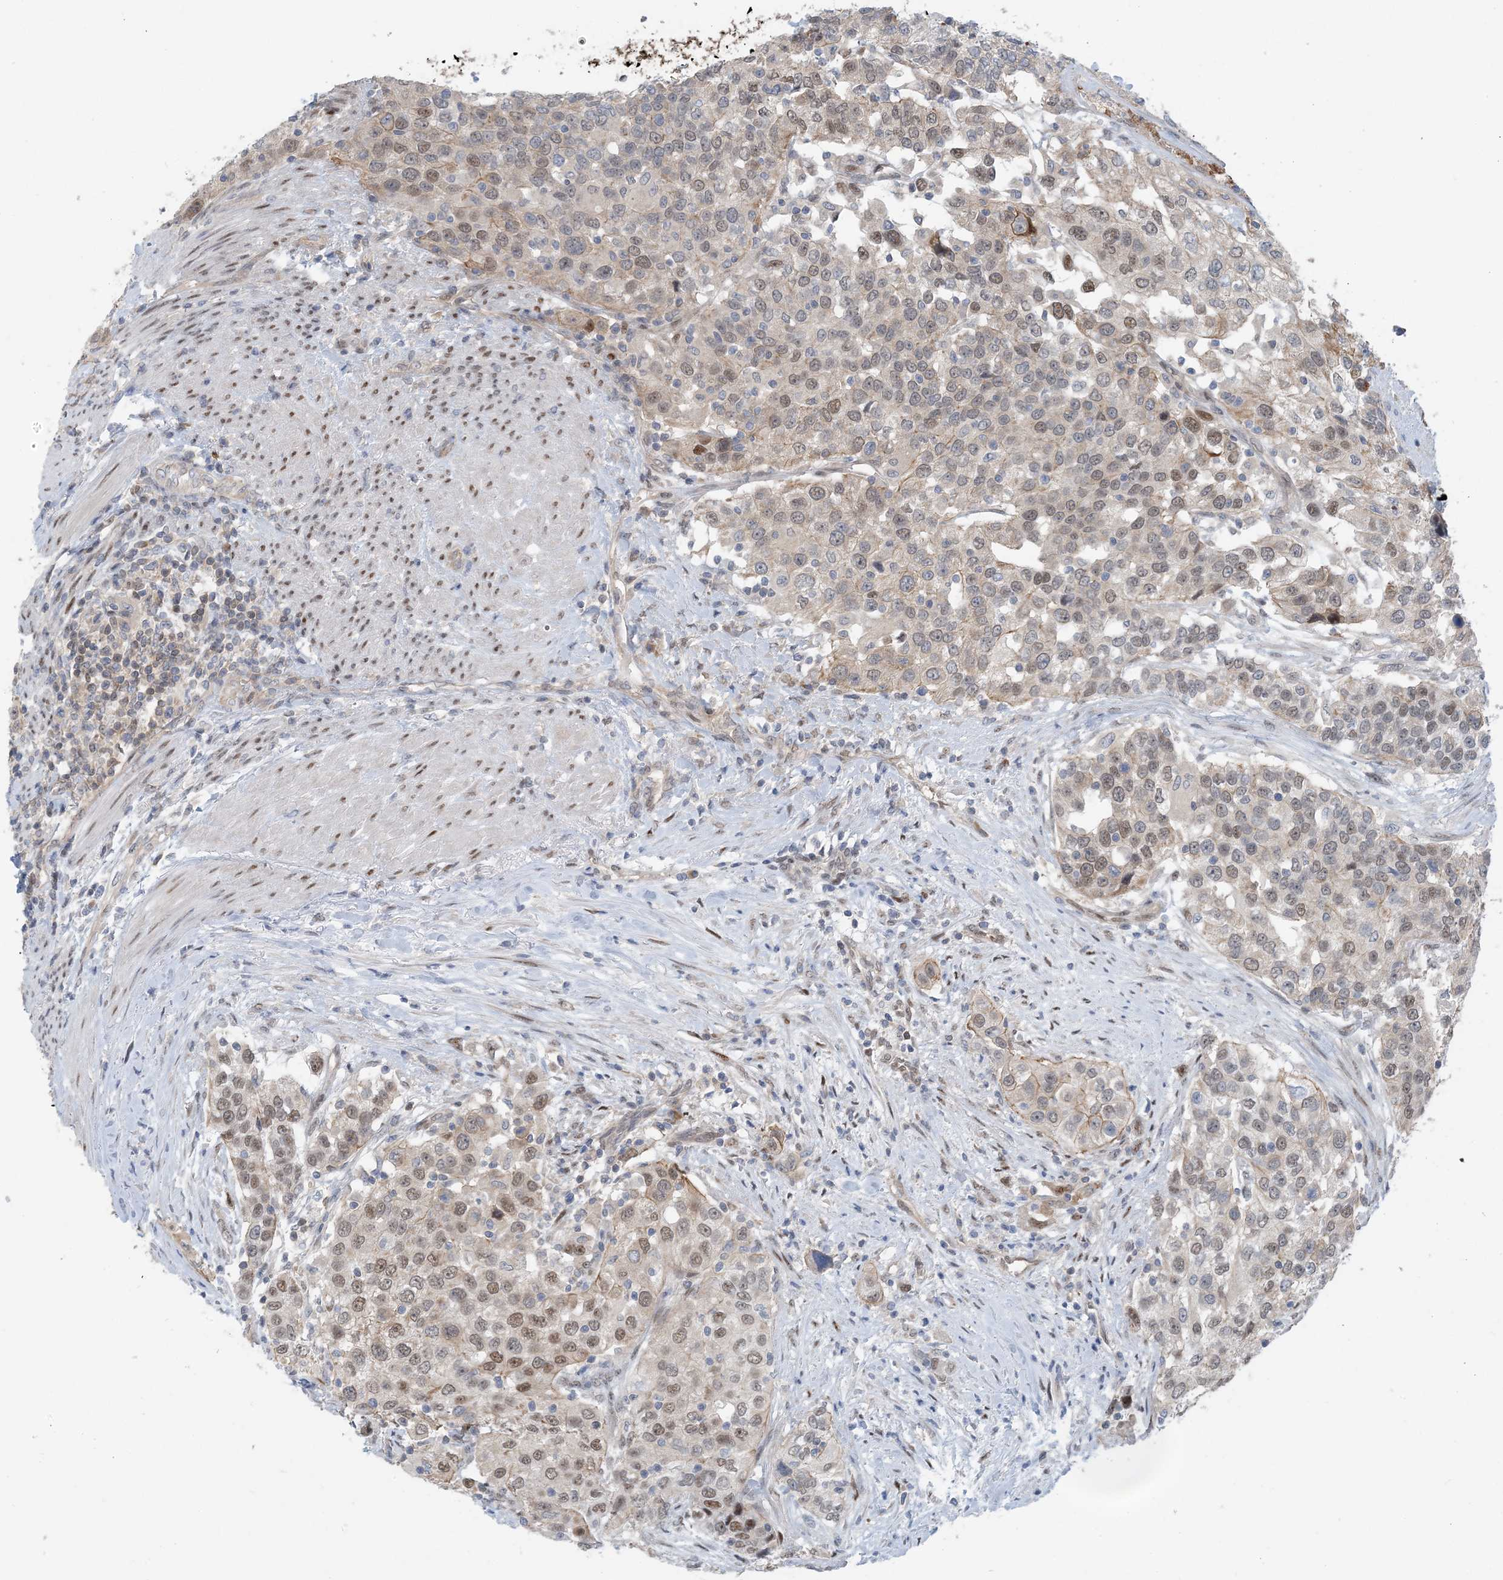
{"staining": {"intensity": "moderate", "quantity": ">75%", "location": "nuclear"}, "tissue": "urothelial cancer", "cell_type": "Tumor cells", "image_type": "cancer", "snomed": [{"axis": "morphology", "description": "Urothelial carcinoma, High grade"}, {"axis": "topography", "description": "Urinary bladder"}], "caption": "Immunohistochemistry (IHC) of human urothelial carcinoma (high-grade) displays medium levels of moderate nuclear positivity in approximately >75% of tumor cells.", "gene": "ZC3H12A", "patient": {"sex": "female", "age": 80}}